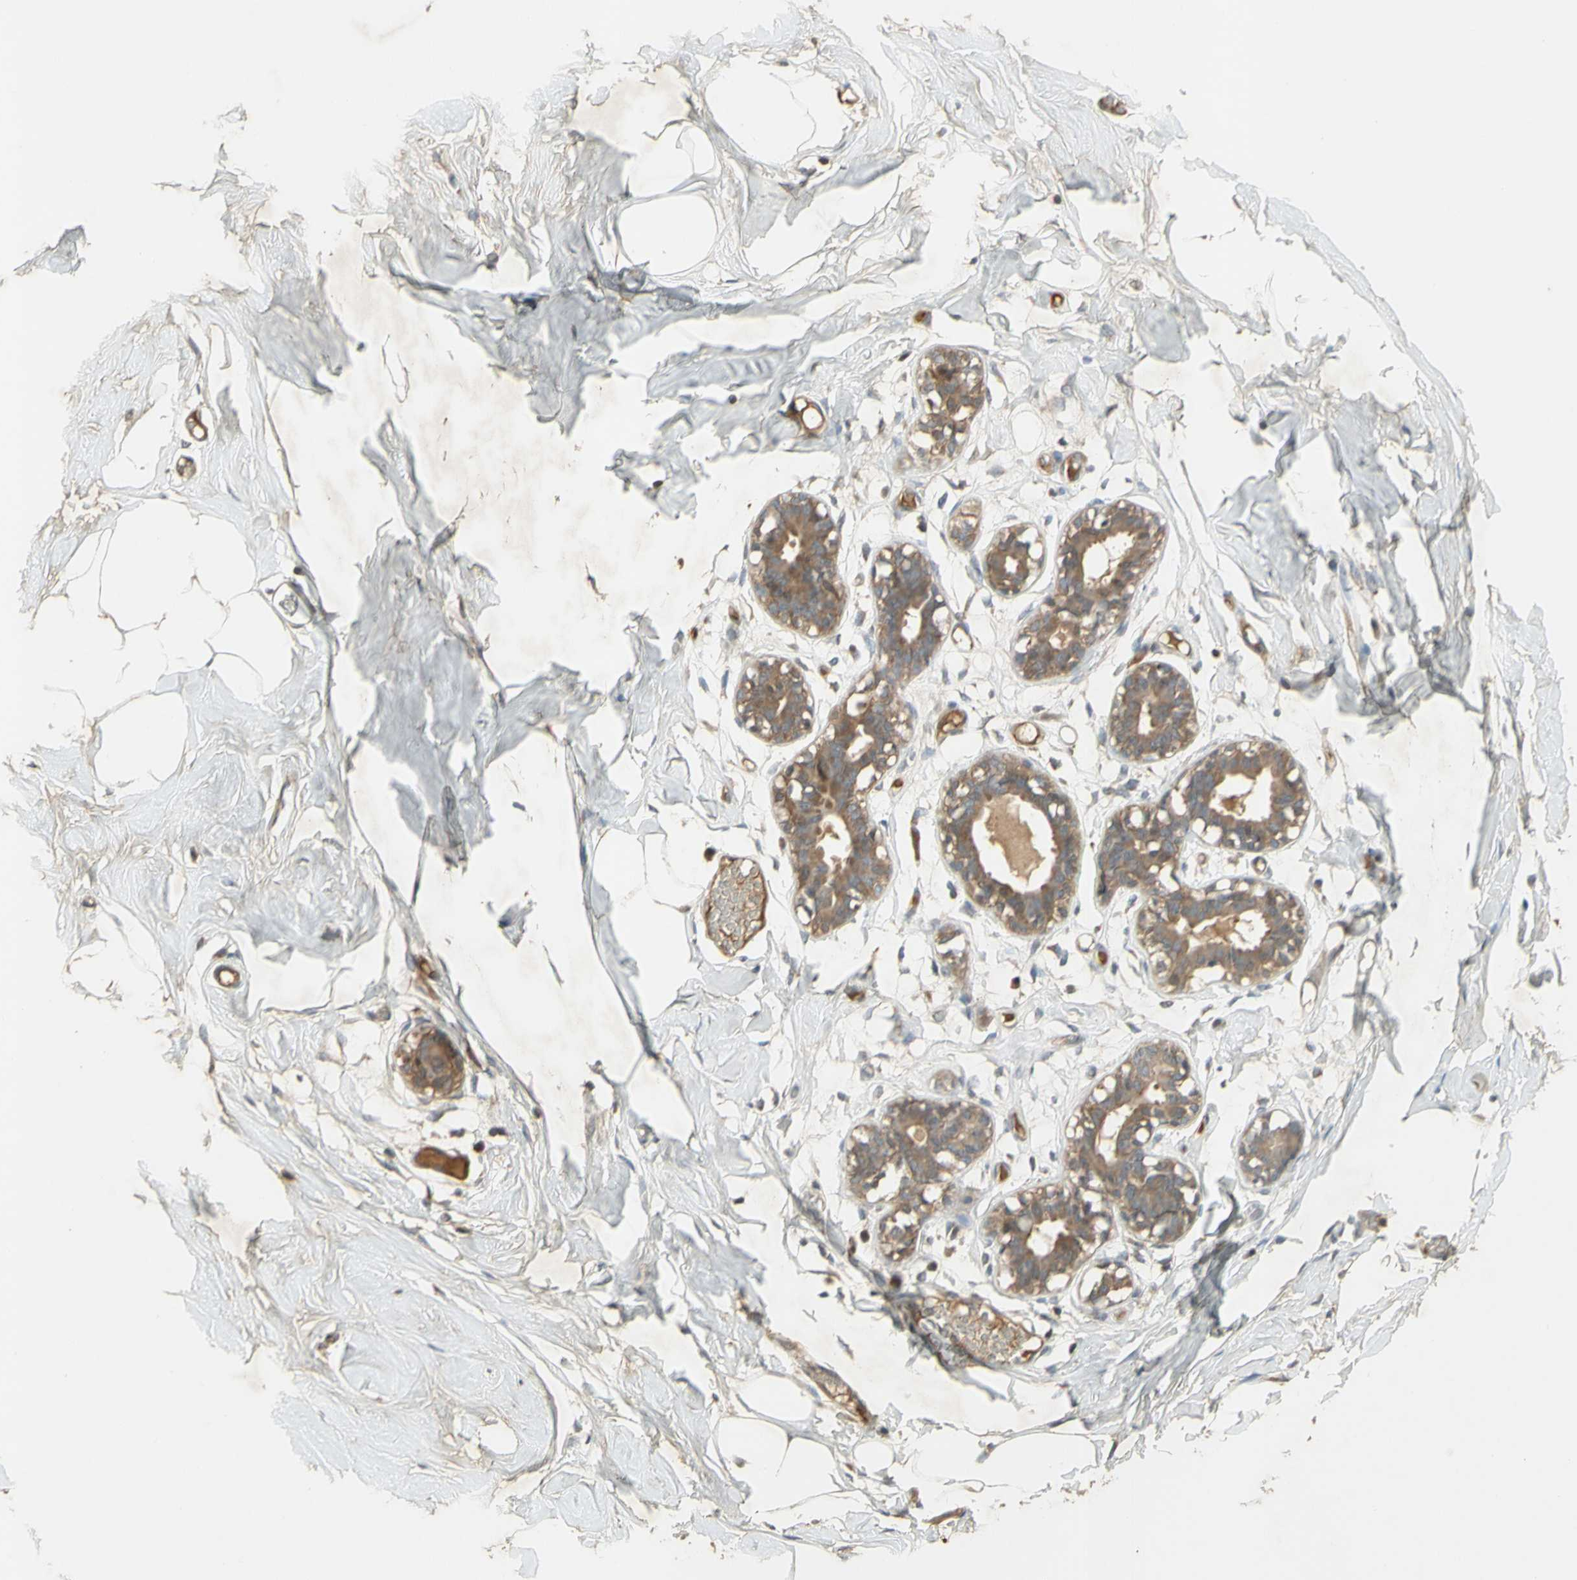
{"staining": {"intensity": "moderate", "quantity": ">75%", "location": "cytoplasmic/membranous"}, "tissue": "adipose tissue", "cell_type": "Adipocytes", "image_type": "normal", "snomed": [{"axis": "morphology", "description": "Normal tissue, NOS"}, {"axis": "topography", "description": "Breast"}, {"axis": "topography", "description": "Adipose tissue"}], "caption": "About >75% of adipocytes in unremarkable adipose tissue reveal moderate cytoplasmic/membranous protein positivity as visualized by brown immunohistochemical staining.", "gene": "NRG4", "patient": {"sex": "female", "age": 25}}